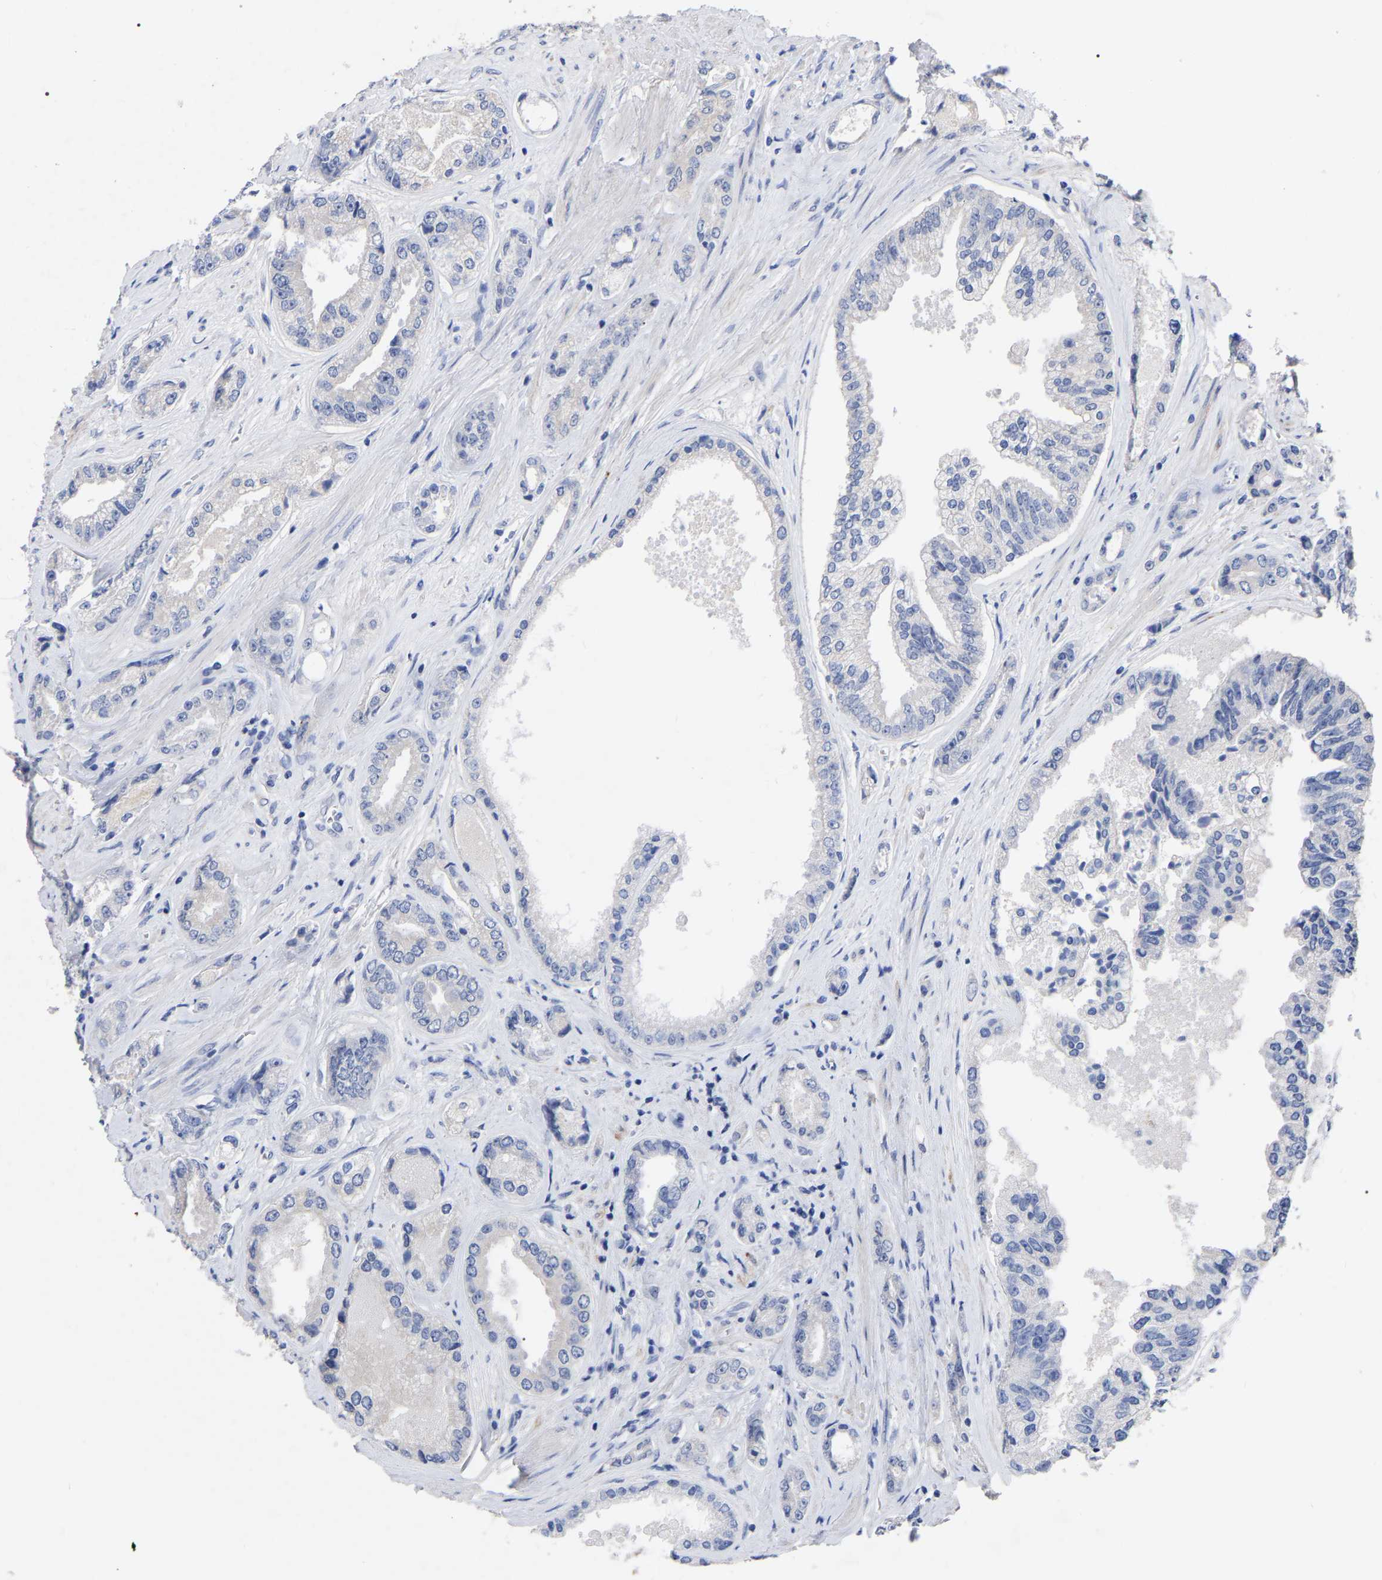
{"staining": {"intensity": "negative", "quantity": "none", "location": "none"}, "tissue": "prostate cancer", "cell_type": "Tumor cells", "image_type": "cancer", "snomed": [{"axis": "morphology", "description": "Adenocarcinoma, High grade"}, {"axis": "topography", "description": "Prostate"}], "caption": "Immunohistochemistry (IHC) photomicrograph of prostate high-grade adenocarcinoma stained for a protein (brown), which demonstrates no positivity in tumor cells.", "gene": "ANXA13", "patient": {"sex": "male", "age": 61}}